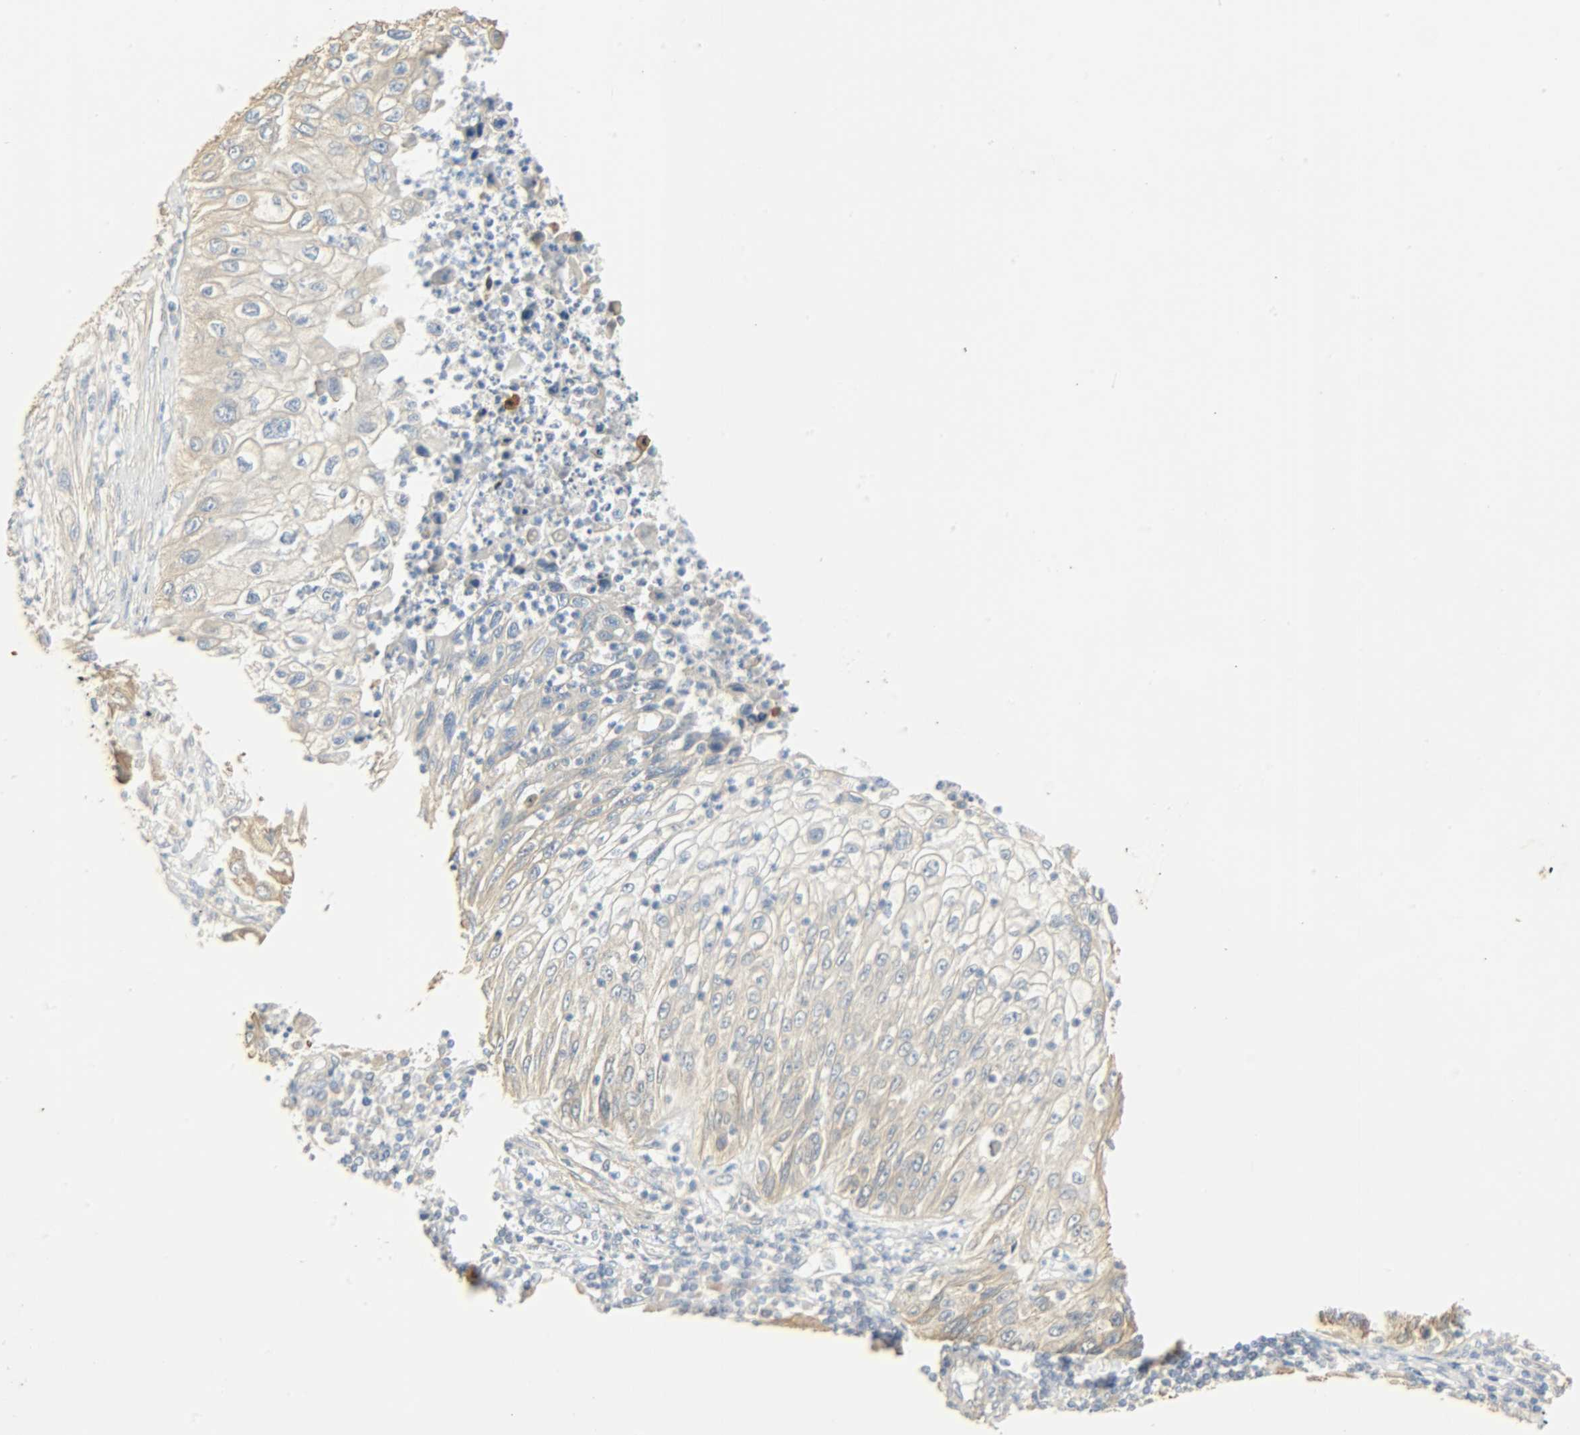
{"staining": {"intensity": "weak", "quantity": "25%-75%", "location": "cytoplasmic/membranous"}, "tissue": "lung cancer", "cell_type": "Tumor cells", "image_type": "cancer", "snomed": [{"axis": "morphology", "description": "Inflammation, NOS"}, {"axis": "morphology", "description": "Squamous cell carcinoma, NOS"}, {"axis": "topography", "description": "Lymph node"}, {"axis": "topography", "description": "Soft tissue"}, {"axis": "topography", "description": "Lung"}], "caption": "The histopathology image shows staining of squamous cell carcinoma (lung), revealing weak cytoplasmic/membranous protein positivity (brown color) within tumor cells.", "gene": "USP13", "patient": {"sex": "male", "age": 66}}